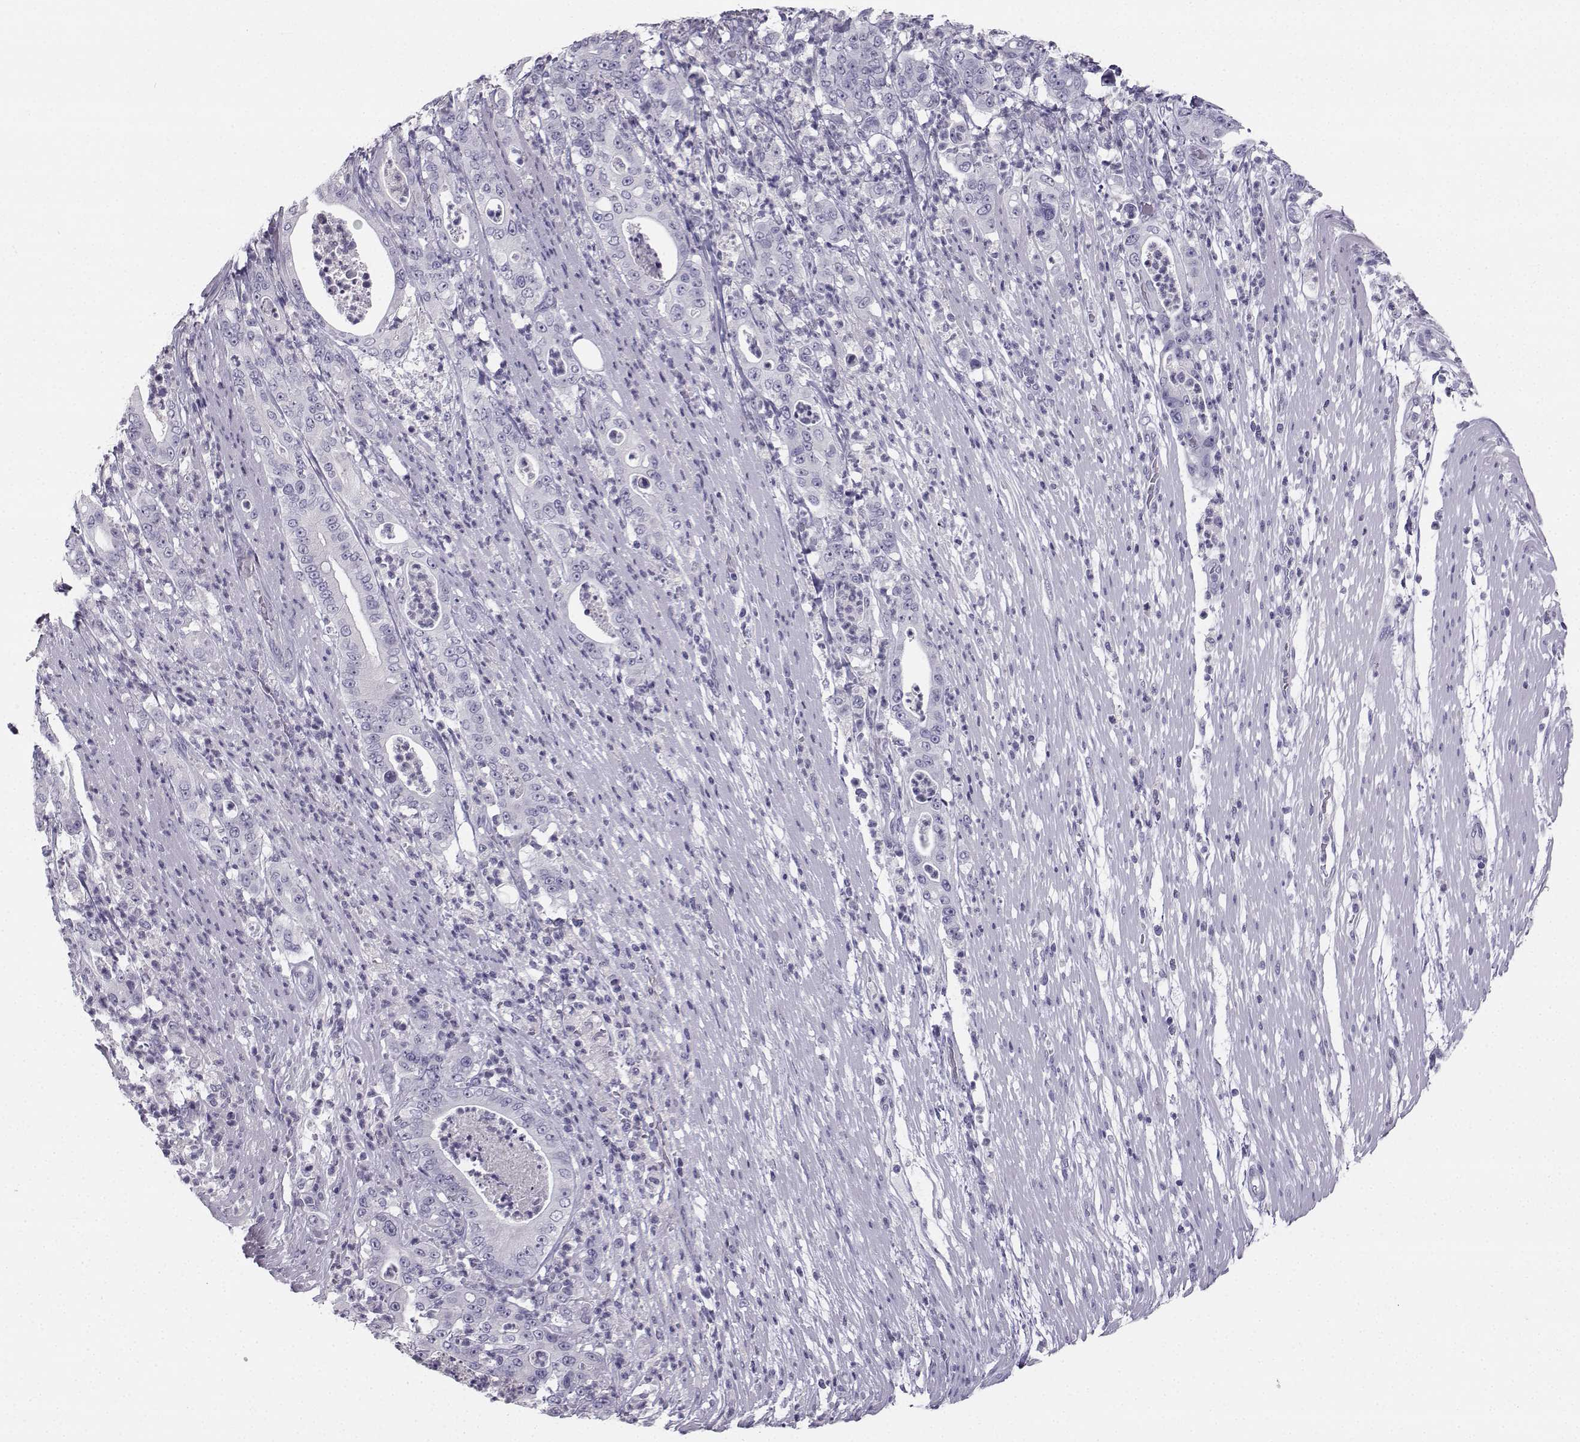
{"staining": {"intensity": "negative", "quantity": "none", "location": "none"}, "tissue": "pancreatic cancer", "cell_type": "Tumor cells", "image_type": "cancer", "snomed": [{"axis": "morphology", "description": "Adenocarcinoma, NOS"}, {"axis": "topography", "description": "Pancreas"}], "caption": "Pancreatic adenocarcinoma was stained to show a protein in brown. There is no significant staining in tumor cells.", "gene": "SYCE1", "patient": {"sex": "male", "age": 71}}